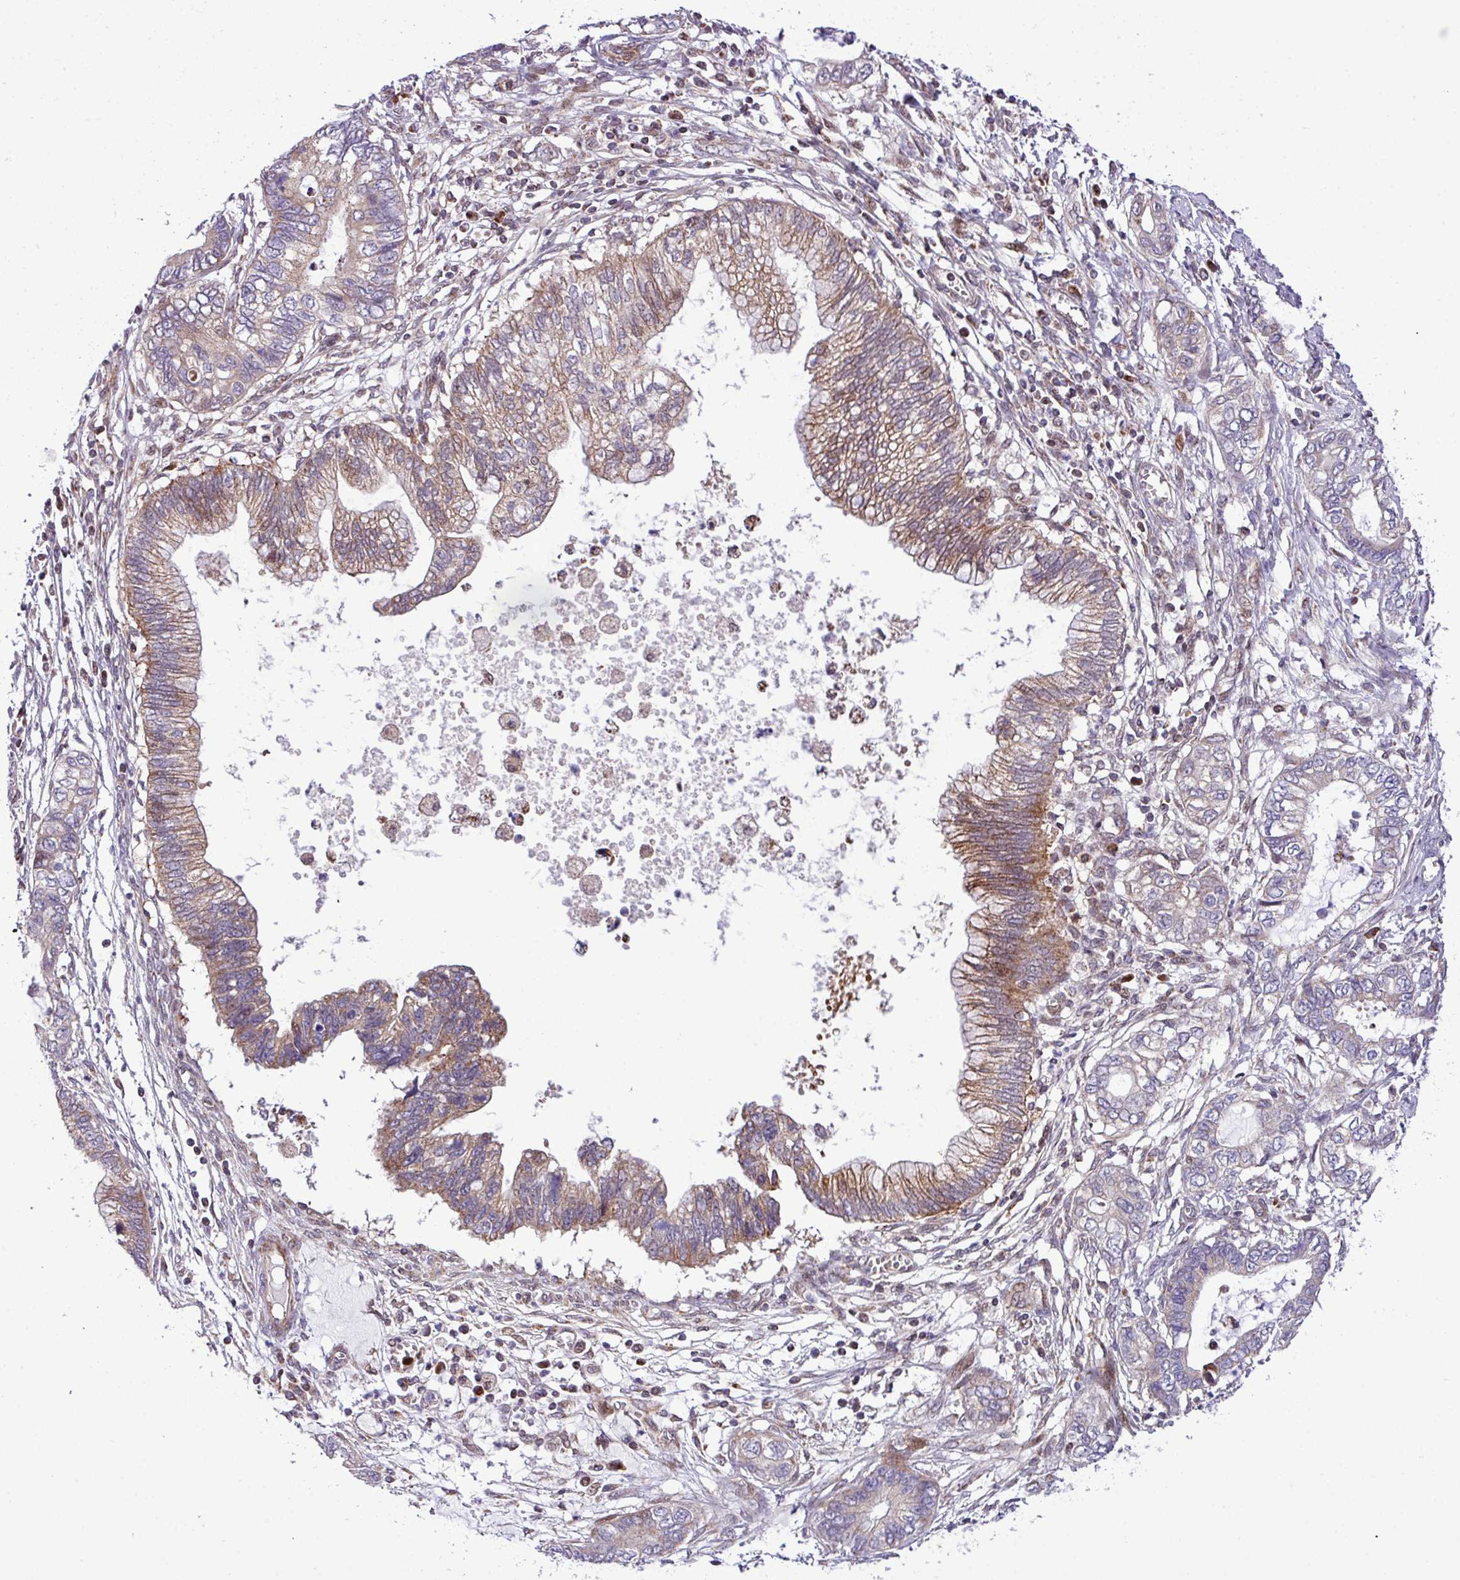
{"staining": {"intensity": "moderate", "quantity": "<25%", "location": "cytoplasmic/membranous"}, "tissue": "cervical cancer", "cell_type": "Tumor cells", "image_type": "cancer", "snomed": [{"axis": "morphology", "description": "Adenocarcinoma, NOS"}, {"axis": "topography", "description": "Cervix"}], "caption": "Cervical cancer tissue displays moderate cytoplasmic/membranous expression in about <25% of tumor cells, visualized by immunohistochemistry. The protein is stained brown, and the nuclei are stained in blue (DAB IHC with brightfield microscopy, high magnification).", "gene": "B3GNT9", "patient": {"sex": "female", "age": 44}}